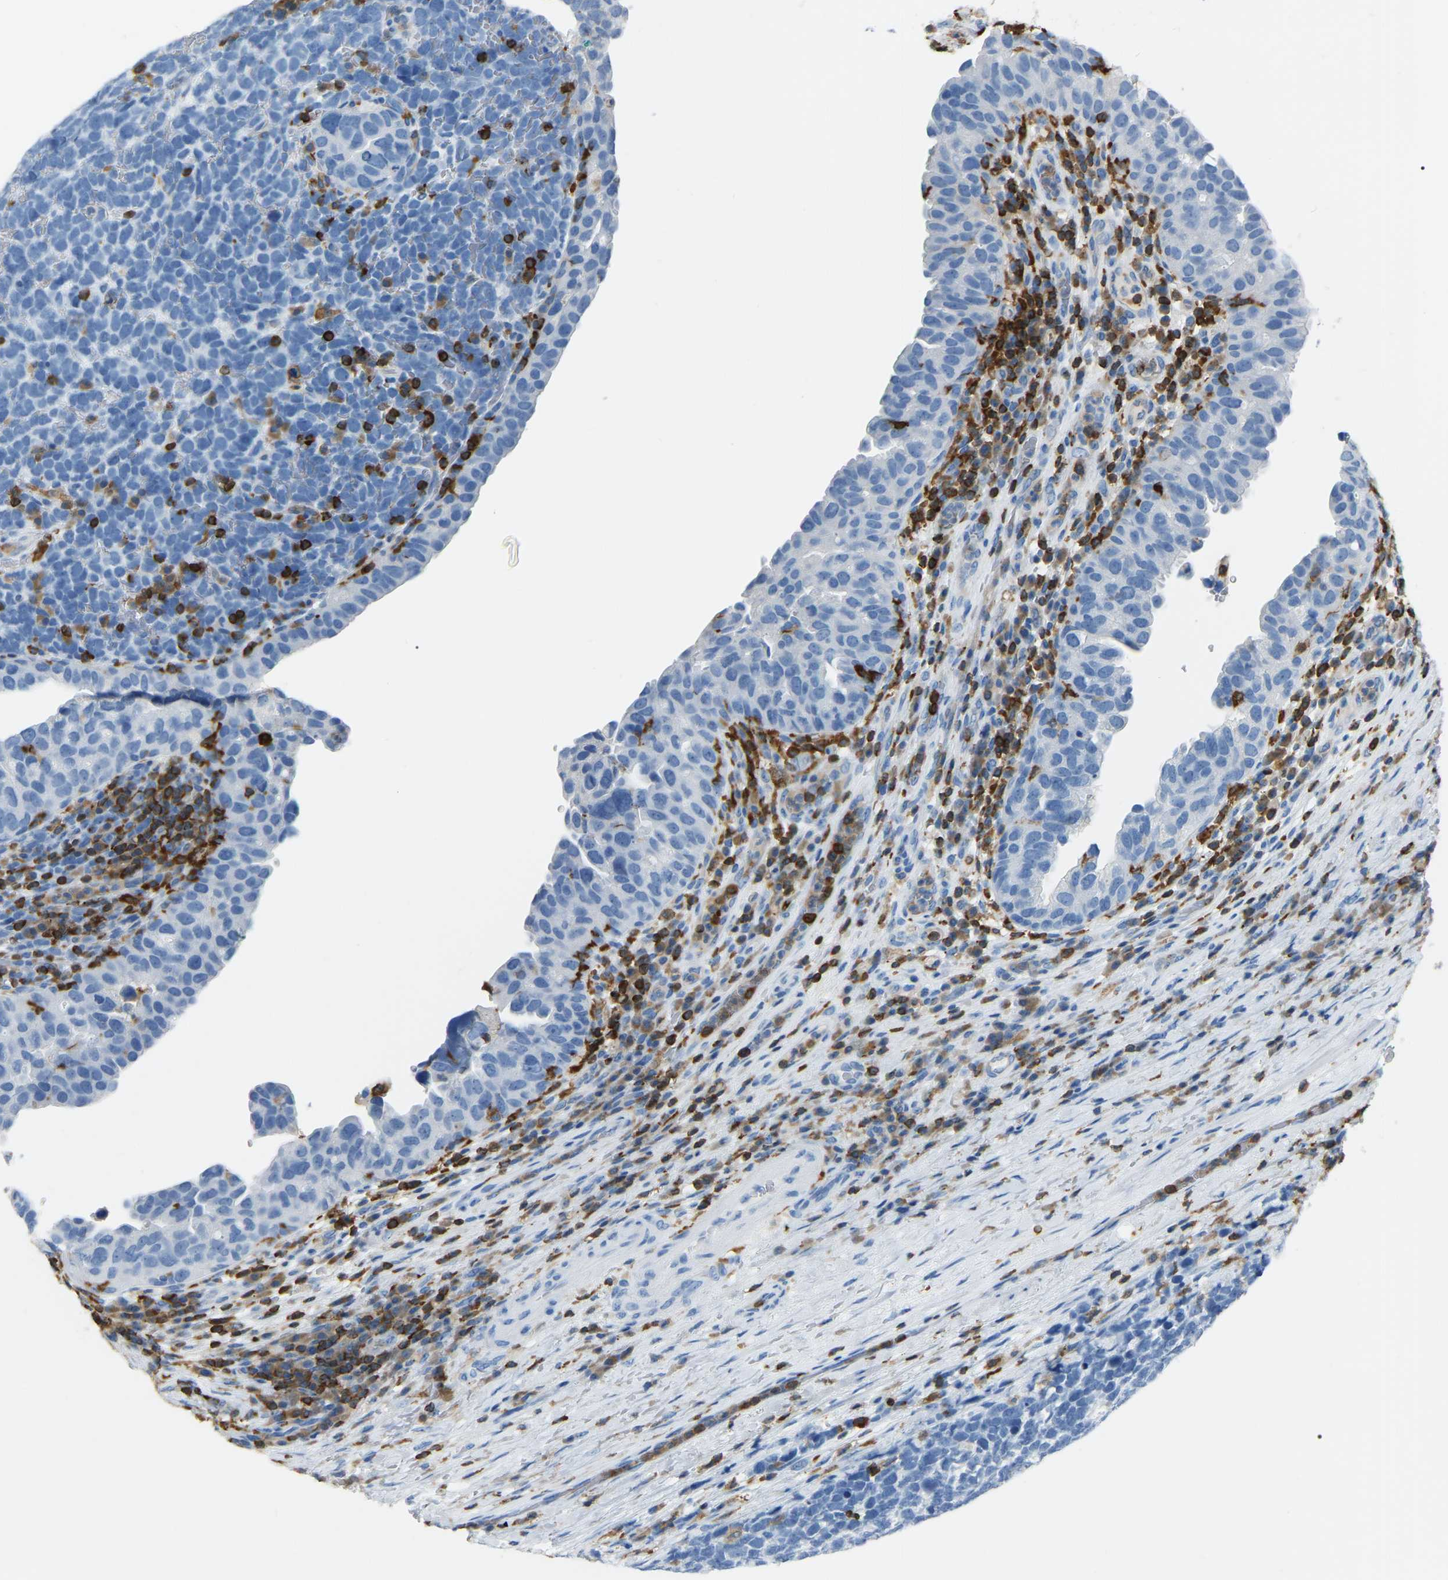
{"staining": {"intensity": "negative", "quantity": "none", "location": "none"}, "tissue": "urothelial cancer", "cell_type": "Tumor cells", "image_type": "cancer", "snomed": [{"axis": "morphology", "description": "Urothelial carcinoma, High grade"}, {"axis": "topography", "description": "Urinary bladder"}], "caption": "Tumor cells show no significant protein expression in urothelial cancer. (DAB (3,3'-diaminobenzidine) IHC visualized using brightfield microscopy, high magnification).", "gene": "ARHGAP45", "patient": {"sex": "female", "age": 82}}